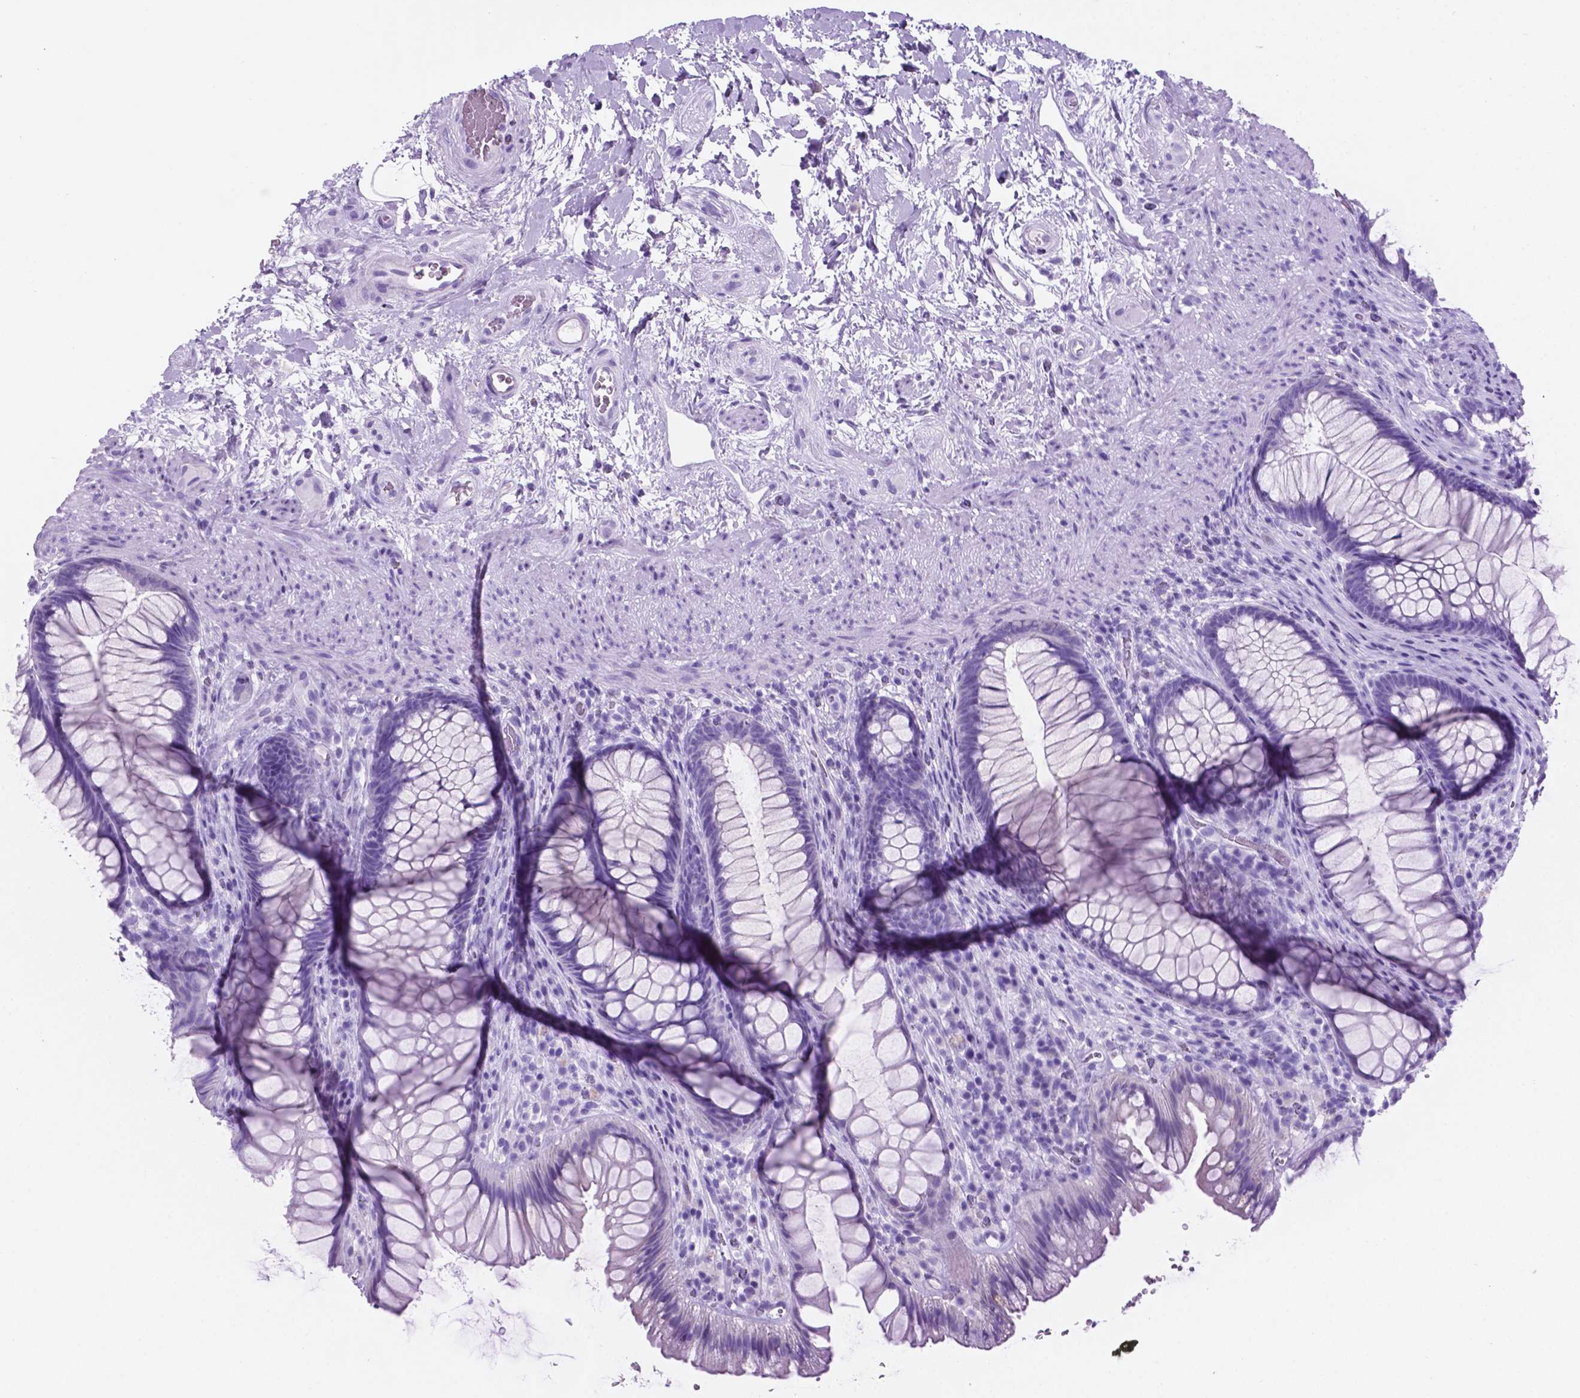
{"staining": {"intensity": "negative", "quantity": "none", "location": "none"}, "tissue": "rectum", "cell_type": "Glandular cells", "image_type": "normal", "snomed": [{"axis": "morphology", "description": "Normal tissue, NOS"}, {"axis": "topography", "description": "Smooth muscle"}, {"axis": "topography", "description": "Rectum"}], "caption": "Immunohistochemistry (IHC) of benign rectum exhibits no positivity in glandular cells.", "gene": "C17orf107", "patient": {"sex": "male", "age": 53}}